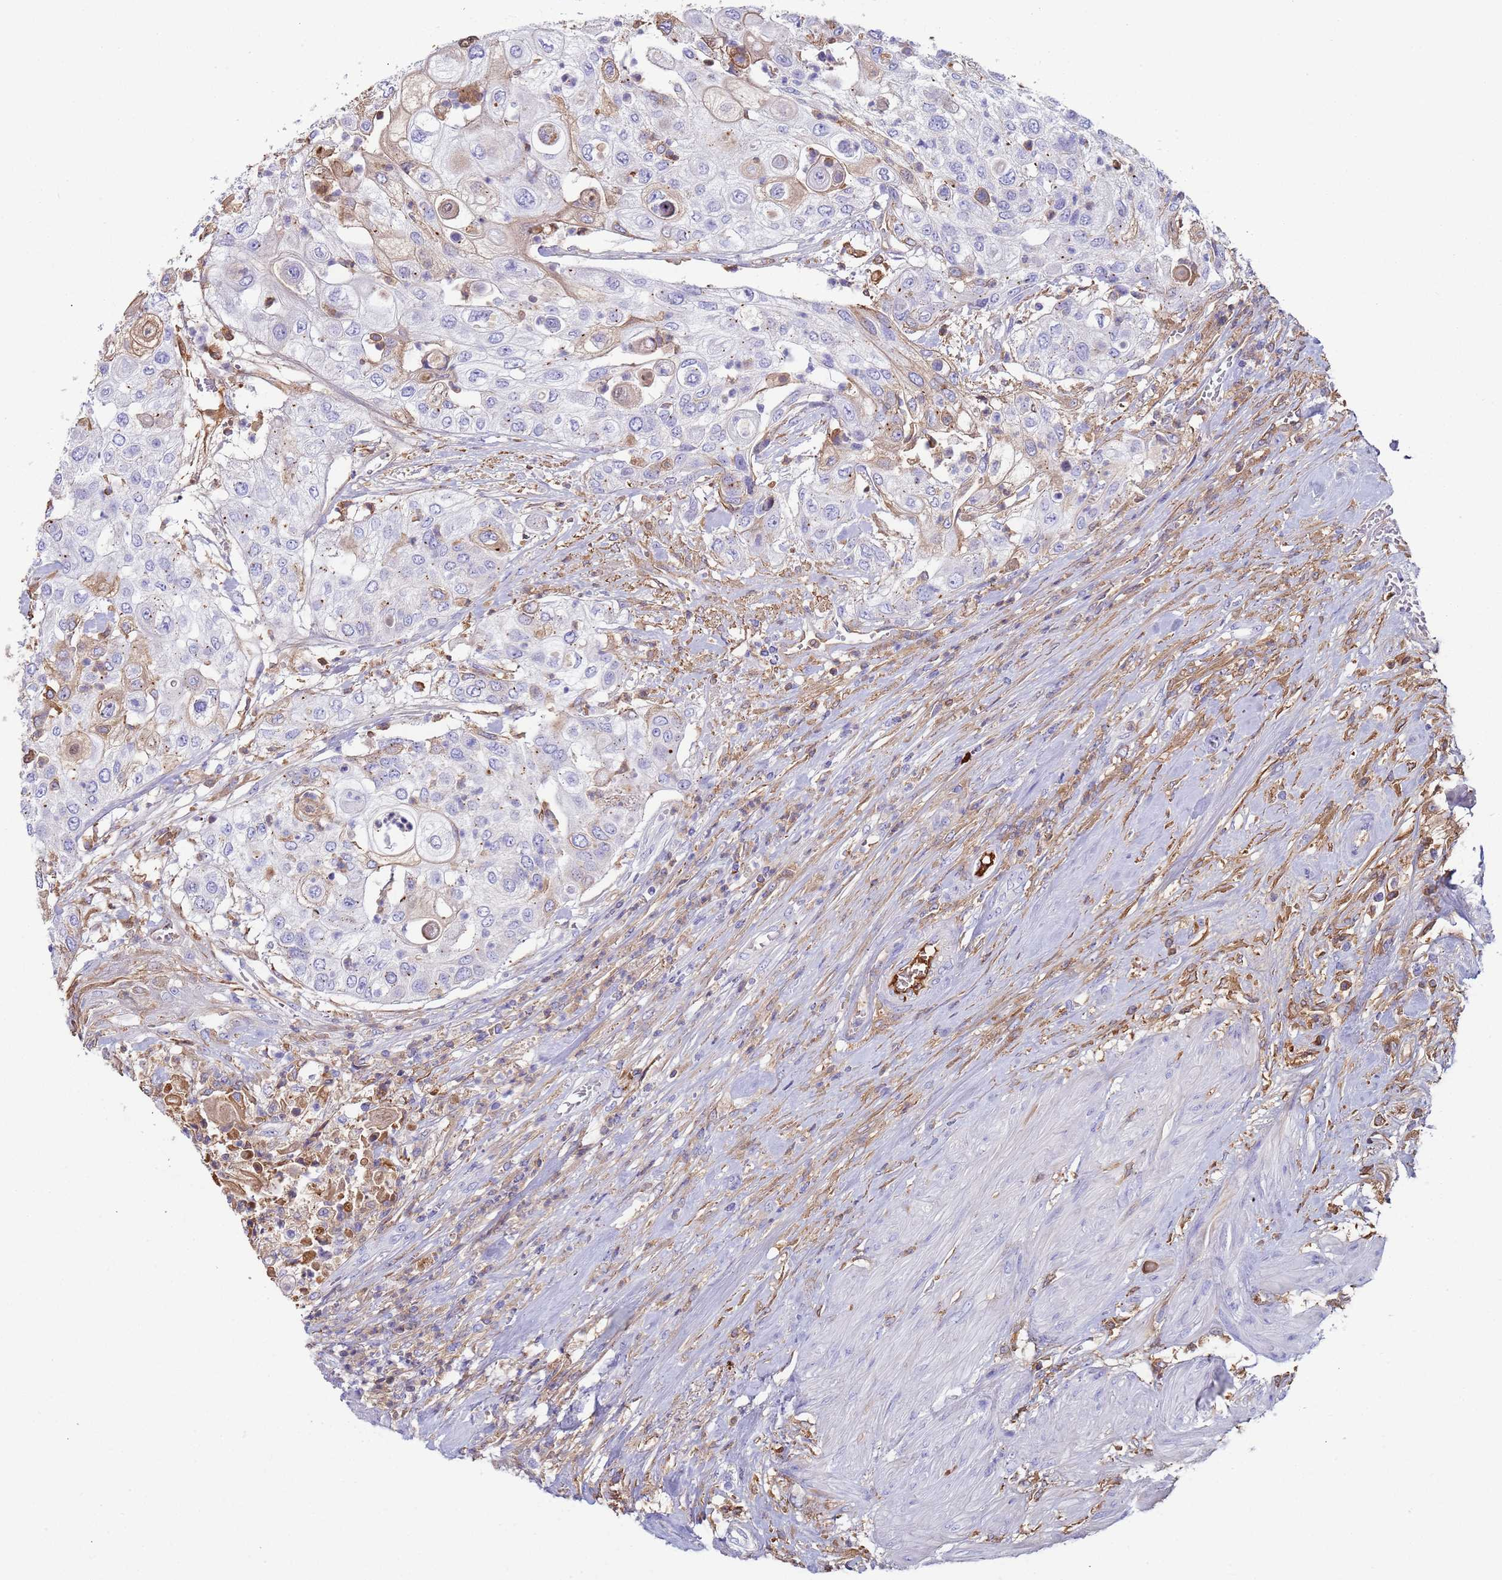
{"staining": {"intensity": "negative", "quantity": "none", "location": "none"}, "tissue": "urothelial cancer", "cell_type": "Tumor cells", "image_type": "cancer", "snomed": [{"axis": "morphology", "description": "Urothelial carcinoma, High grade"}, {"axis": "topography", "description": "Urinary bladder"}], "caption": "Protein analysis of urothelial cancer shows no significant staining in tumor cells. The staining was performed using DAB to visualize the protein expression in brown, while the nuclei were stained in blue with hematoxylin (Magnification: 20x).", "gene": "CYSLTR2", "patient": {"sex": "female", "age": 79}}